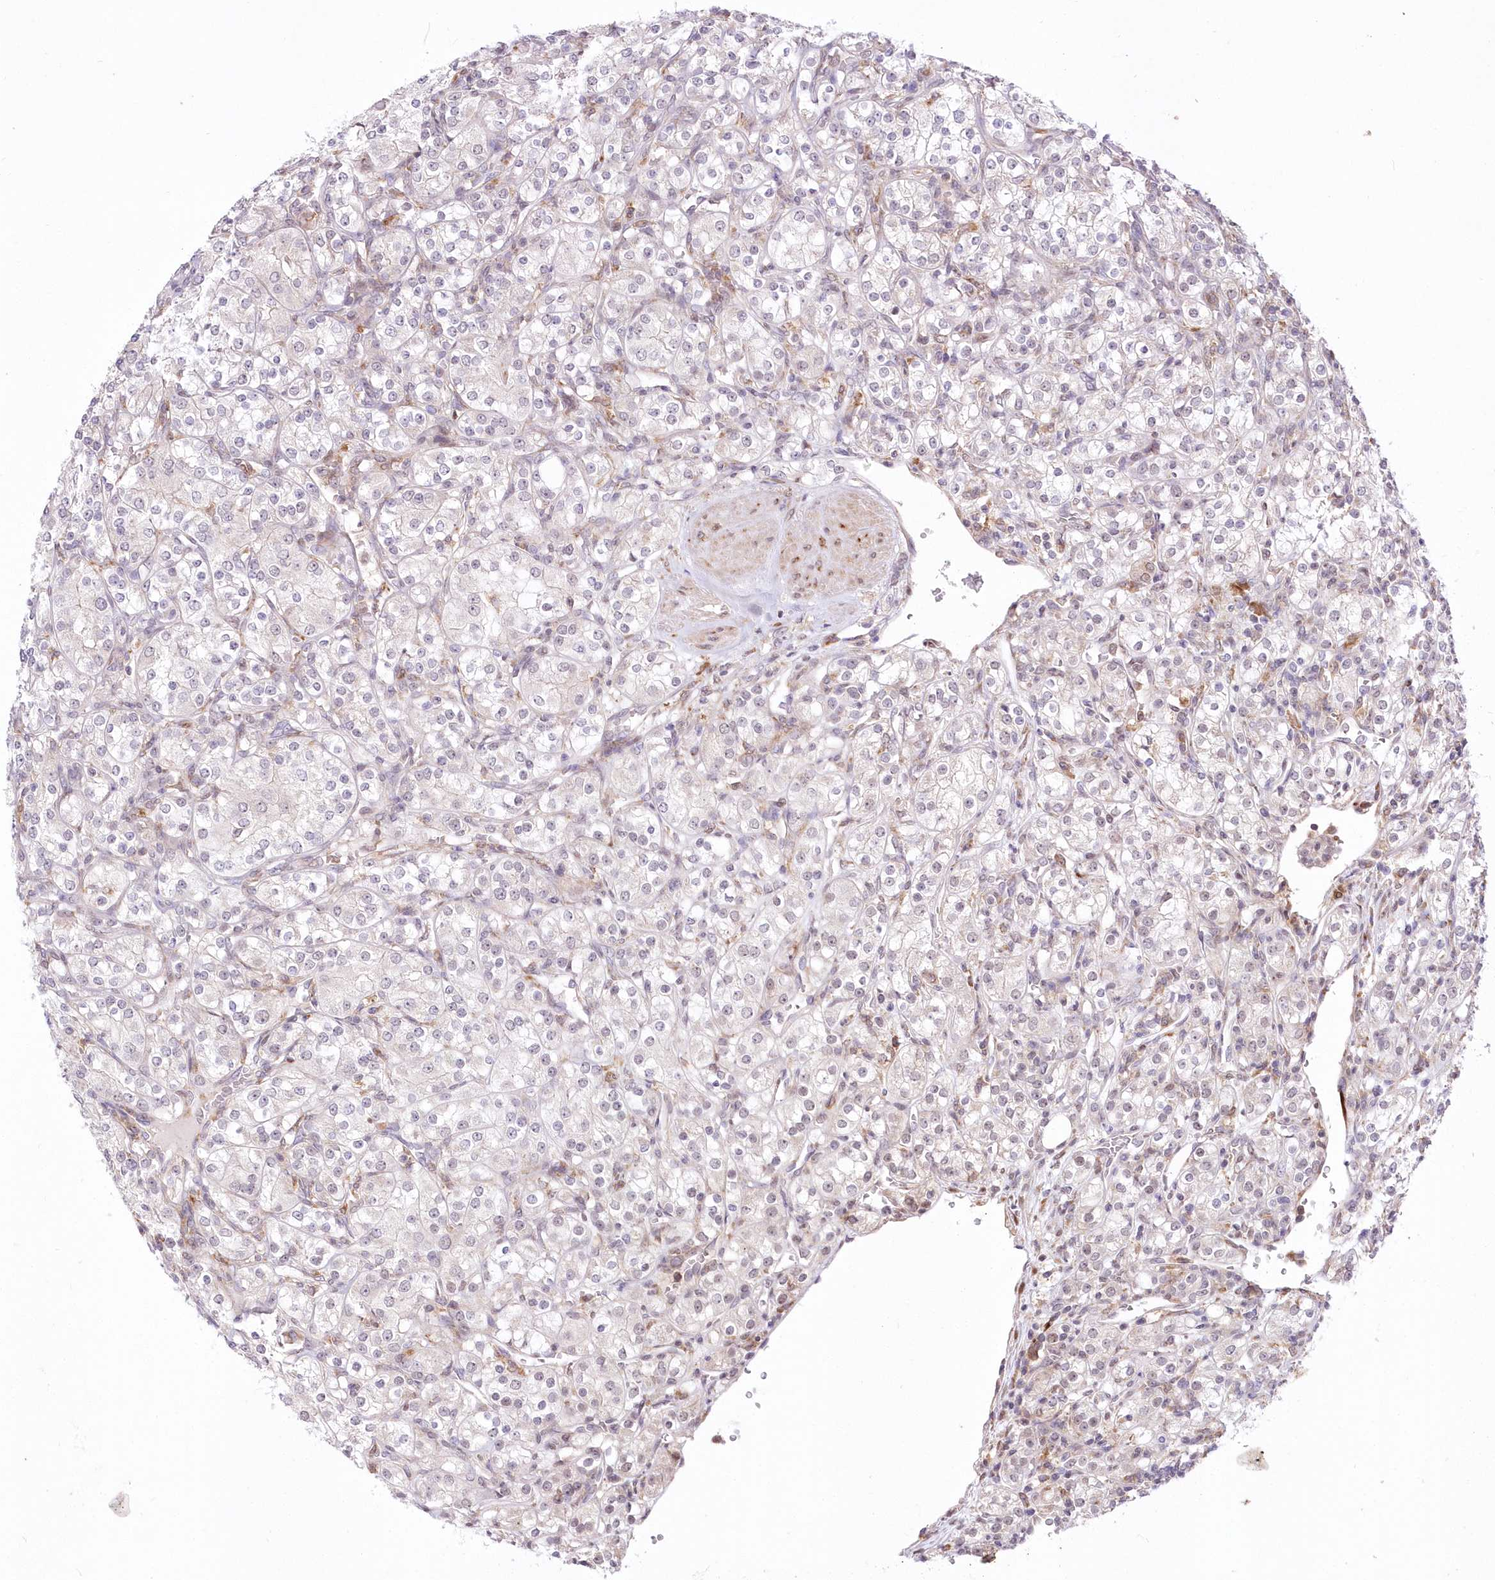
{"staining": {"intensity": "negative", "quantity": "none", "location": "none"}, "tissue": "renal cancer", "cell_type": "Tumor cells", "image_type": "cancer", "snomed": [{"axis": "morphology", "description": "Adenocarcinoma, NOS"}, {"axis": "topography", "description": "Kidney"}], "caption": "DAB immunohistochemical staining of human renal adenocarcinoma shows no significant positivity in tumor cells.", "gene": "LDB1", "patient": {"sex": "male", "age": 77}}